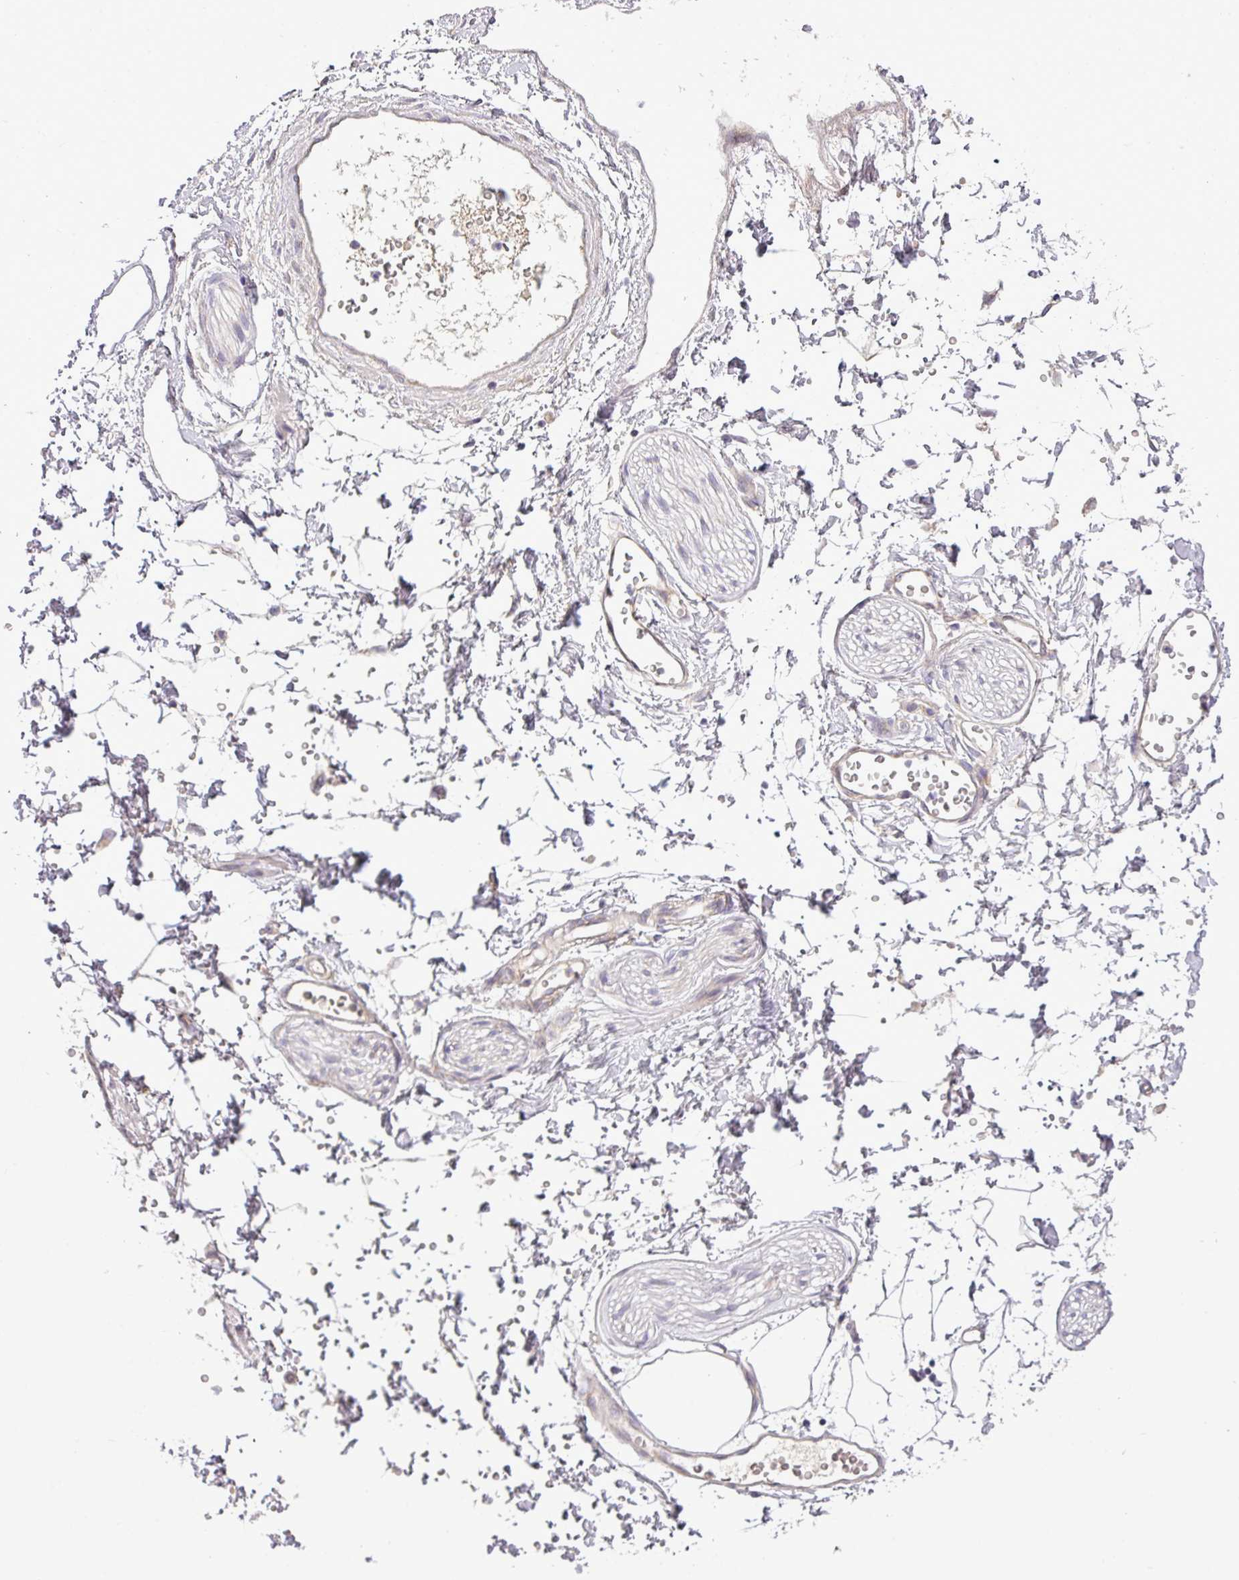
{"staining": {"intensity": "negative", "quantity": "none", "location": "none"}, "tissue": "adipose tissue", "cell_type": "Adipocytes", "image_type": "normal", "snomed": [{"axis": "morphology", "description": "Normal tissue, NOS"}, {"axis": "topography", "description": "Prostate"}, {"axis": "topography", "description": "Peripheral nerve tissue"}], "caption": "A high-resolution histopathology image shows immunohistochemistry (IHC) staining of benign adipose tissue, which shows no significant expression in adipocytes. Brightfield microscopy of immunohistochemistry stained with DAB (3,3'-diaminobenzidine) (brown) and hematoxylin (blue), captured at high magnification.", "gene": "FAM222B", "patient": {"sex": "male", "age": 55}}